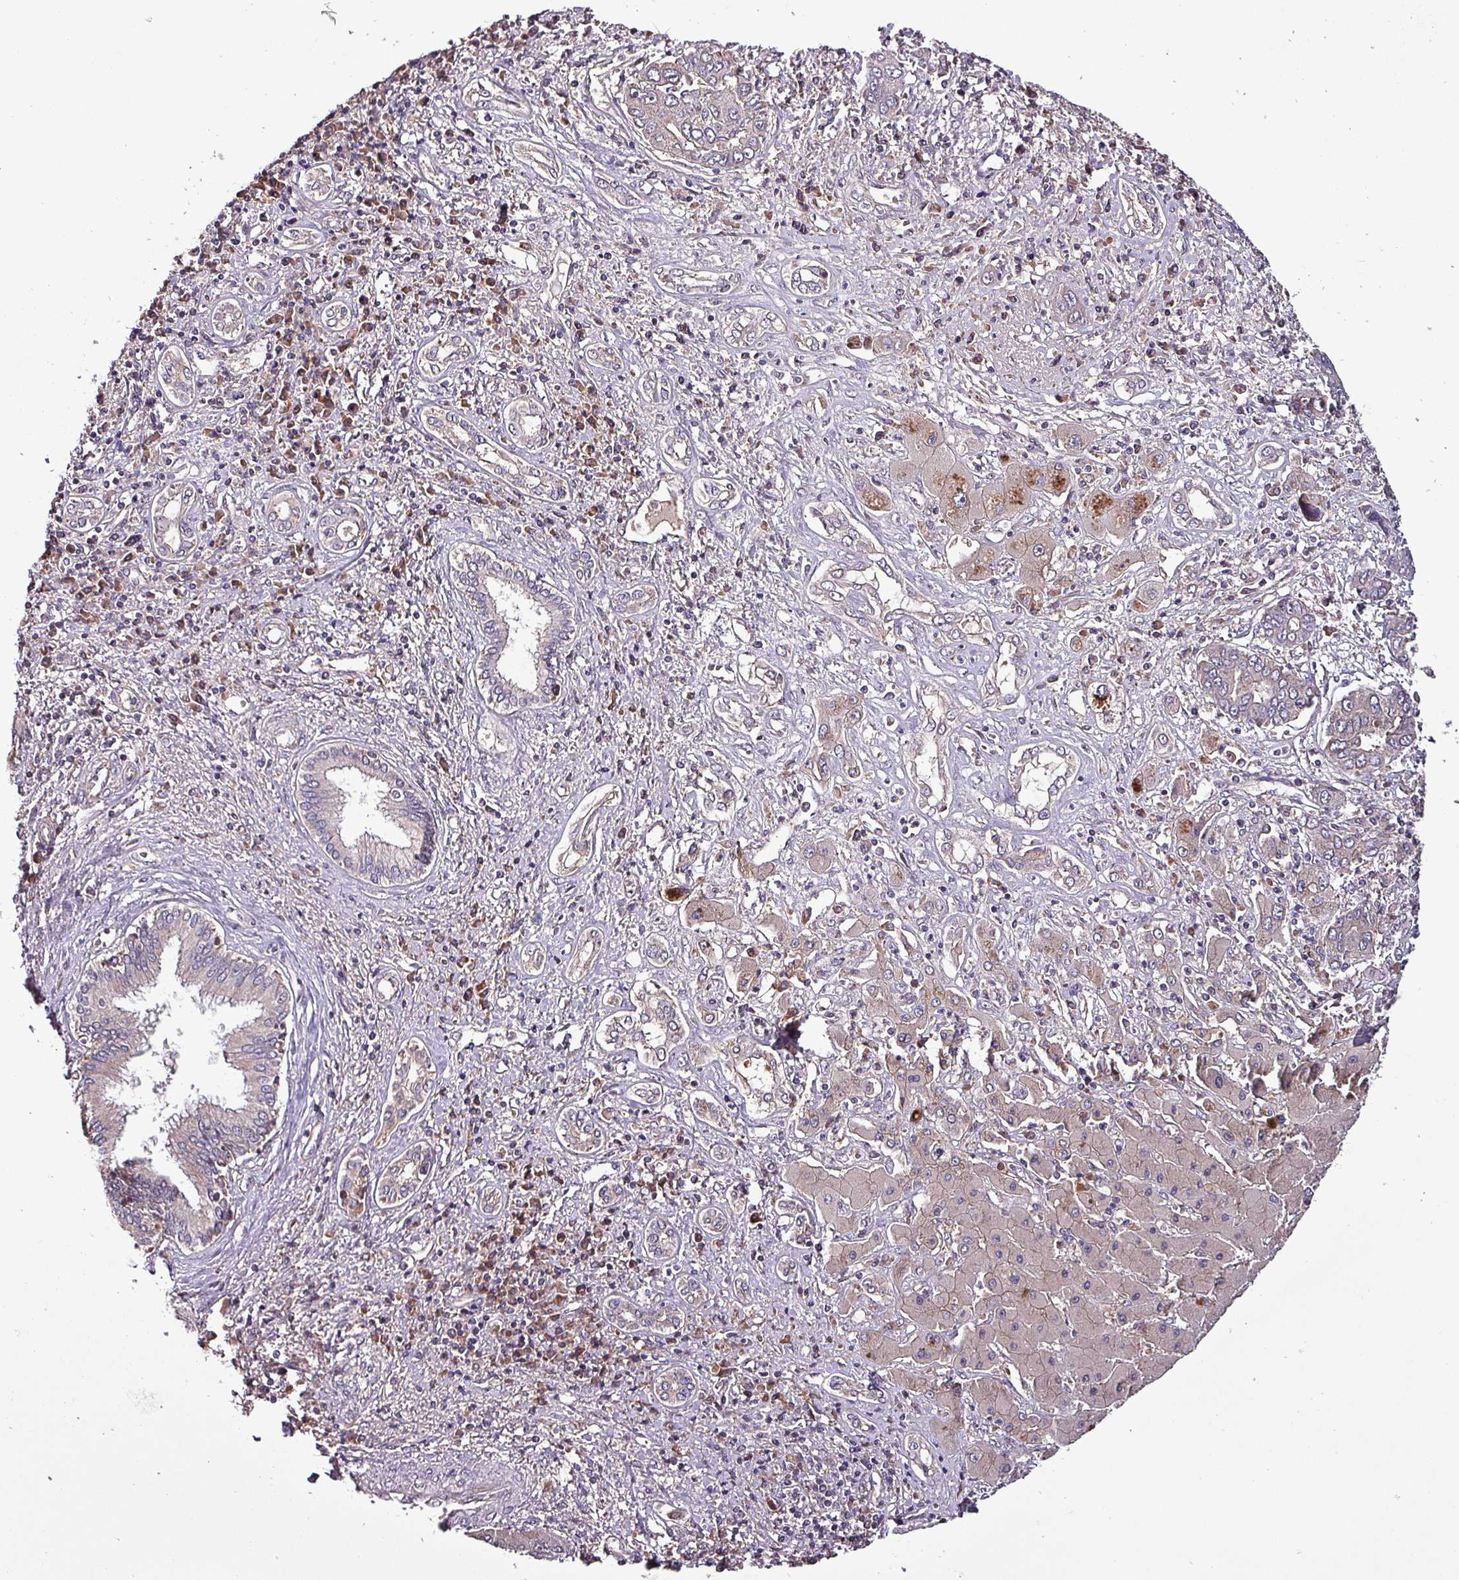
{"staining": {"intensity": "negative", "quantity": "none", "location": "none"}, "tissue": "liver cancer", "cell_type": "Tumor cells", "image_type": "cancer", "snomed": [{"axis": "morphology", "description": "Cholangiocarcinoma"}, {"axis": "topography", "description": "Liver"}], "caption": "Immunohistochemistry of human liver cancer (cholangiocarcinoma) reveals no staining in tumor cells.", "gene": "PAFAH1B2", "patient": {"sex": "male", "age": 67}}